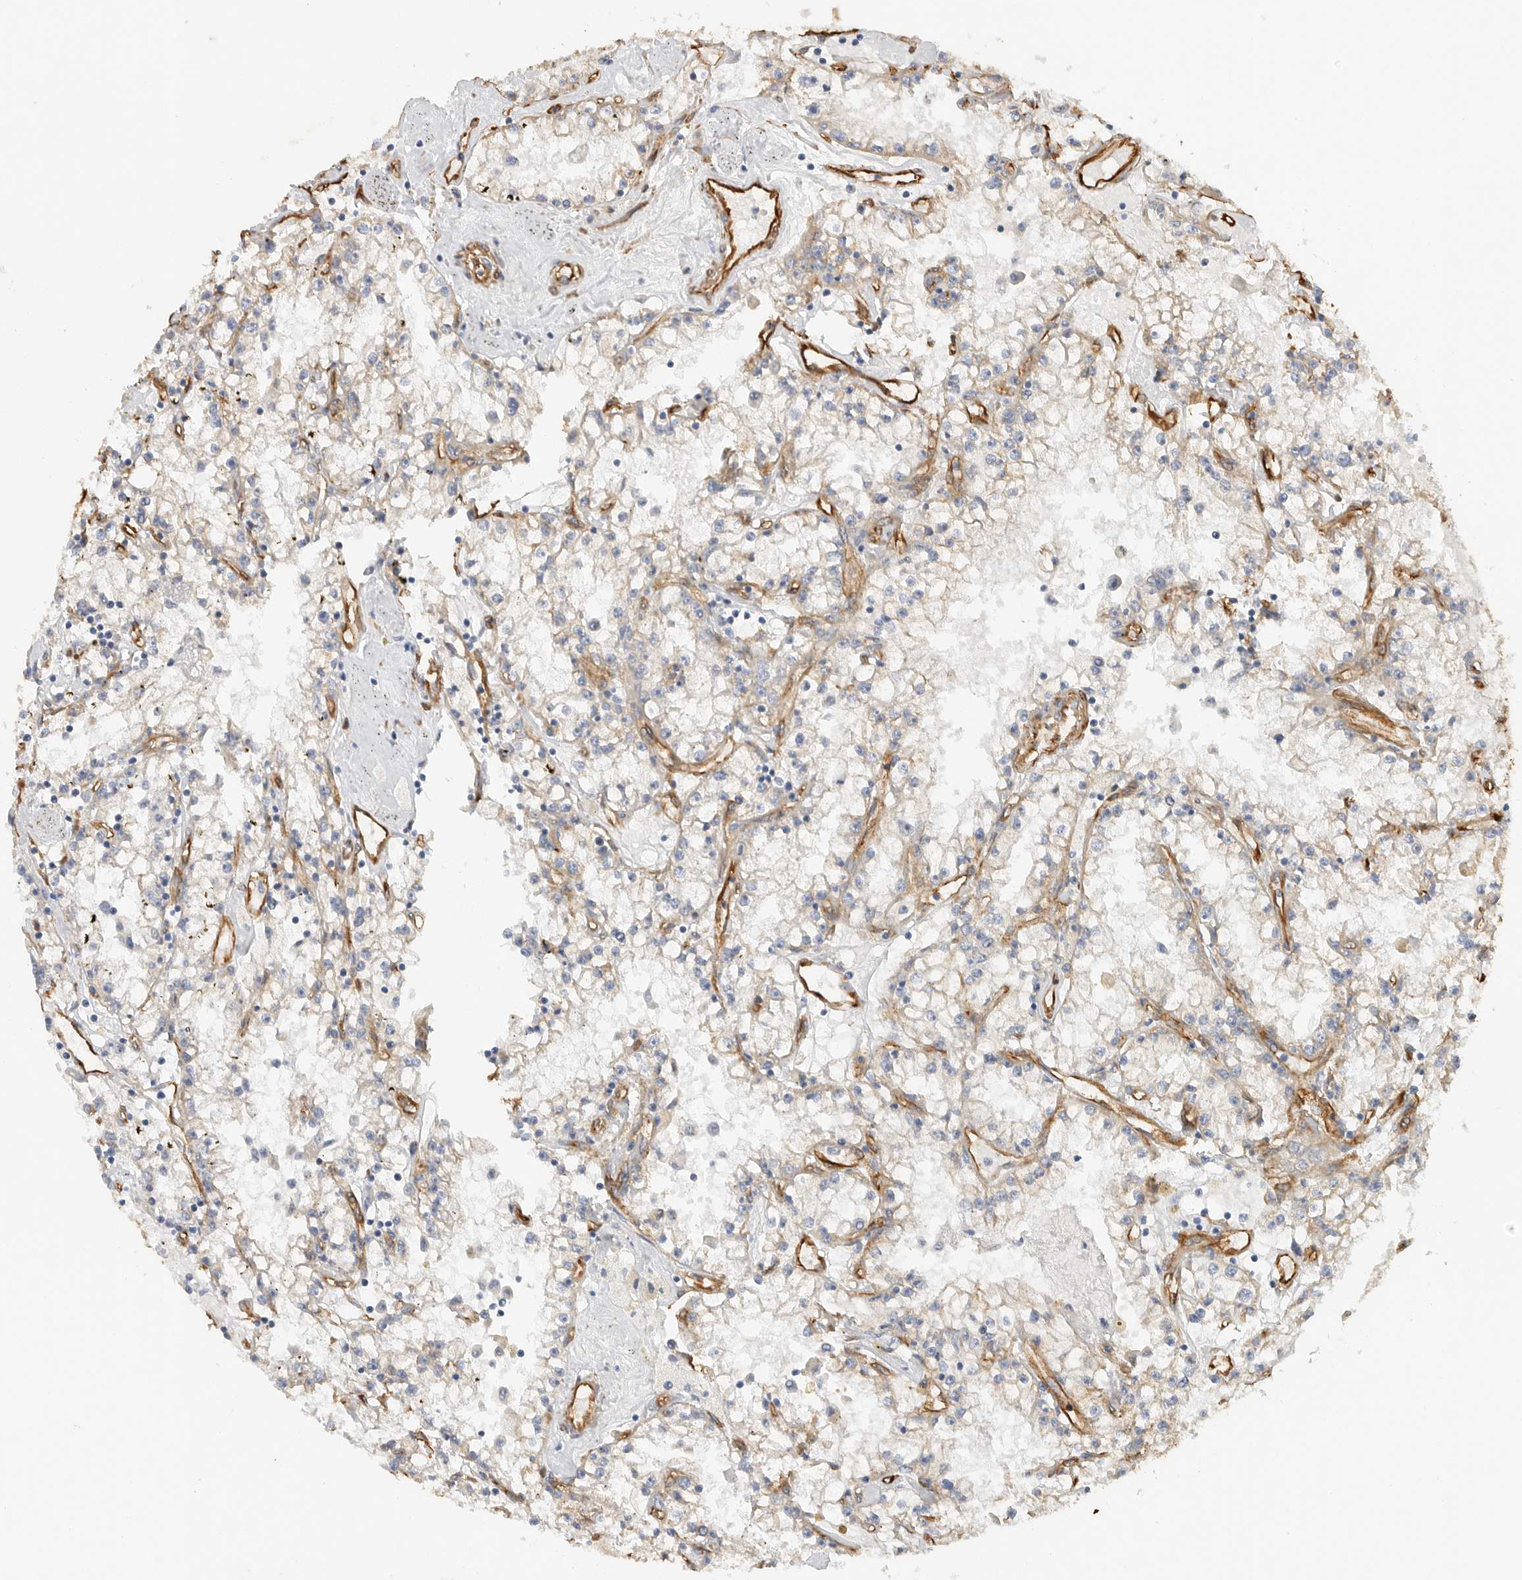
{"staining": {"intensity": "negative", "quantity": "none", "location": "none"}, "tissue": "renal cancer", "cell_type": "Tumor cells", "image_type": "cancer", "snomed": [{"axis": "morphology", "description": "Adenocarcinoma, NOS"}, {"axis": "topography", "description": "Kidney"}], "caption": "Immunohistochemistry (IHC) image of renal cancer stained for a protein (brown), which demonstrates no positivity in tumor cells.", "gene": "JMJD4", "patient": {"sex": "male", "age": 56}}